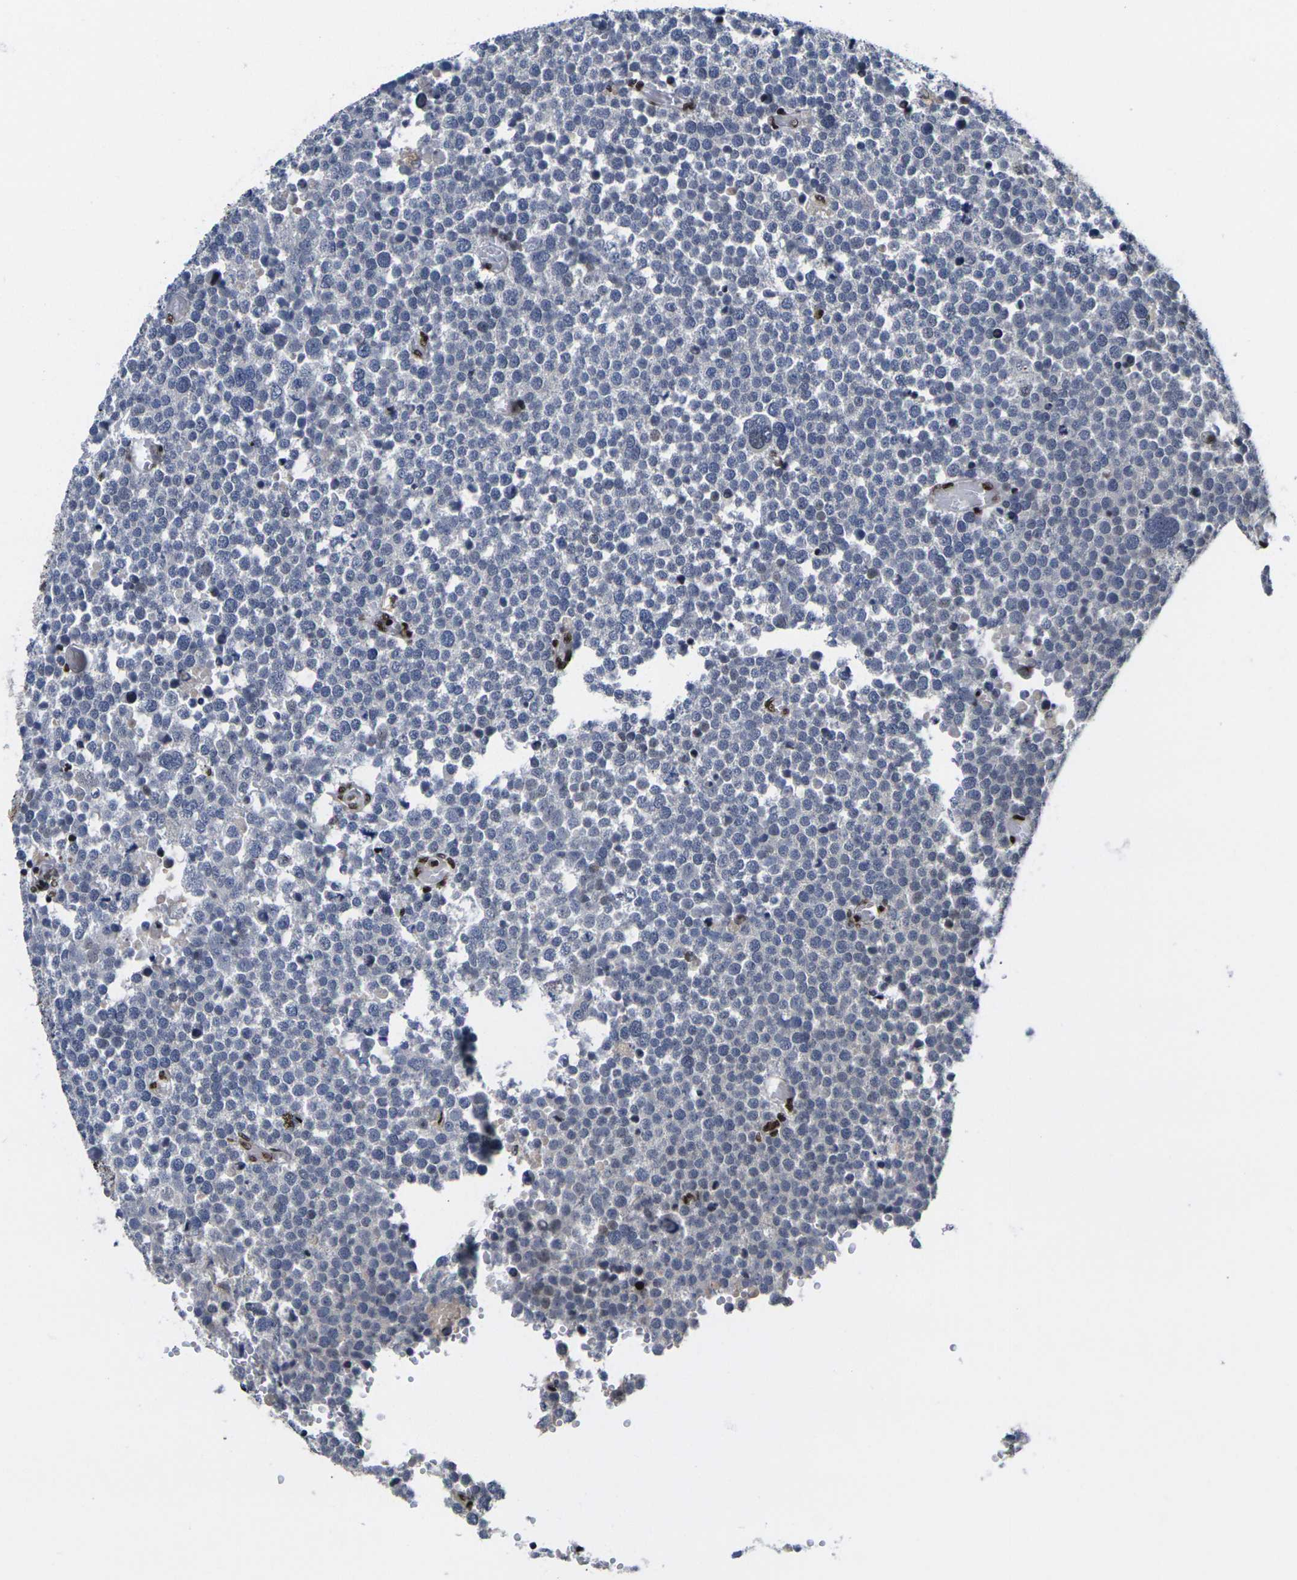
{"staining": {"intensity": "negative", "quantity": "none", "location": "none"}, "tissue": "testis cancer", "cell_type": "Tumor cells", "image_type": "cancer", "snomed": [{"axis": "morphology", "description": "Seminoma, NOS"}, {"axis": "topography", "description": "Testis"}], "caption": "This is an immunohistochemistry photomicrograph of testis cancer. There is no positivity in tumor cells.", "gene": "H1-10", "patient": {"sex": "male", "age": 71}}